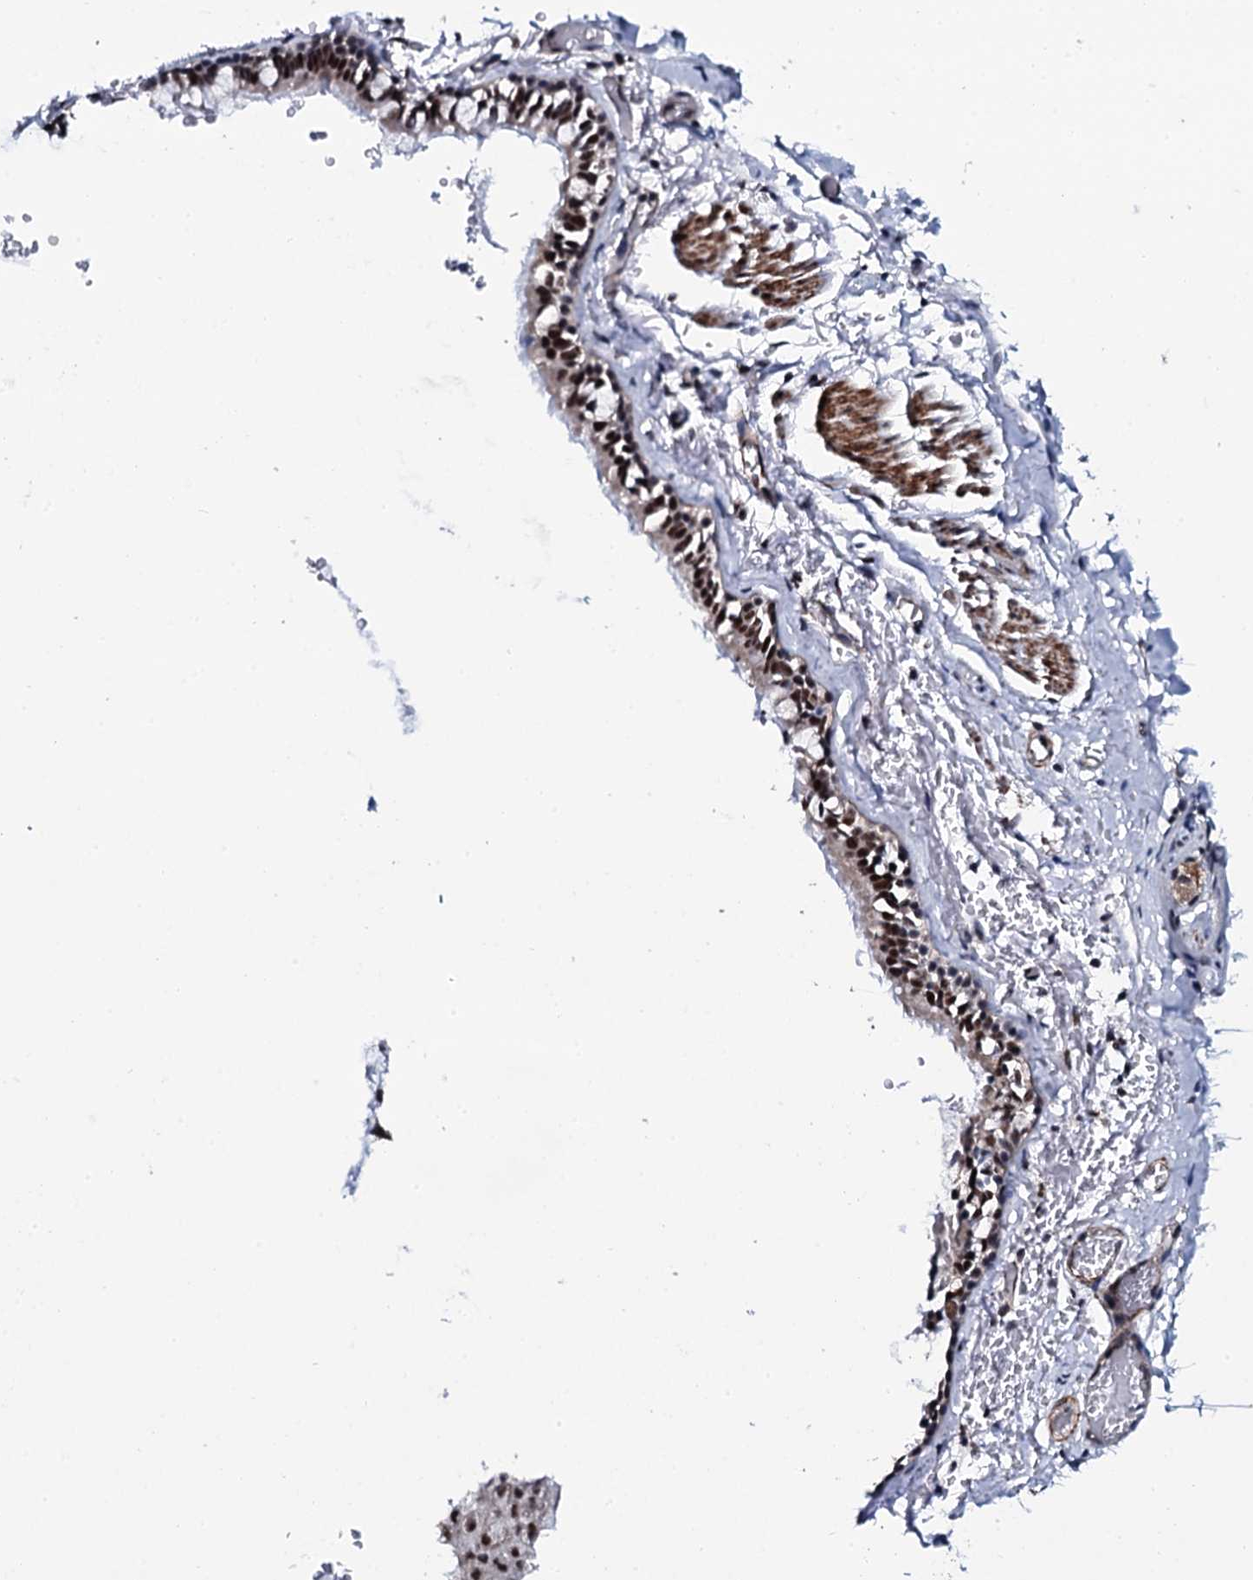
{"staining": {"intensity": "strong", "quantity": ">75%", "location": "nuclear"}, "tissue": "bronchus", "cell_type": "Respiratory epithelial cells", "image_type": "normal", "snomed": [{"axis": "morphology", "description": "Normal tissue, NOS"}, {"axis": "topography", "description": "Cartilage tissue"}], "caption": "IHC micrograph of unremarkable bronchus stained for a protein (brown), which shows high levels of strong nuclear expression in about >75% of respiratory epithelial cells.", "gene": "CWC15", "patient": {"sex": "male", "age": 63}}